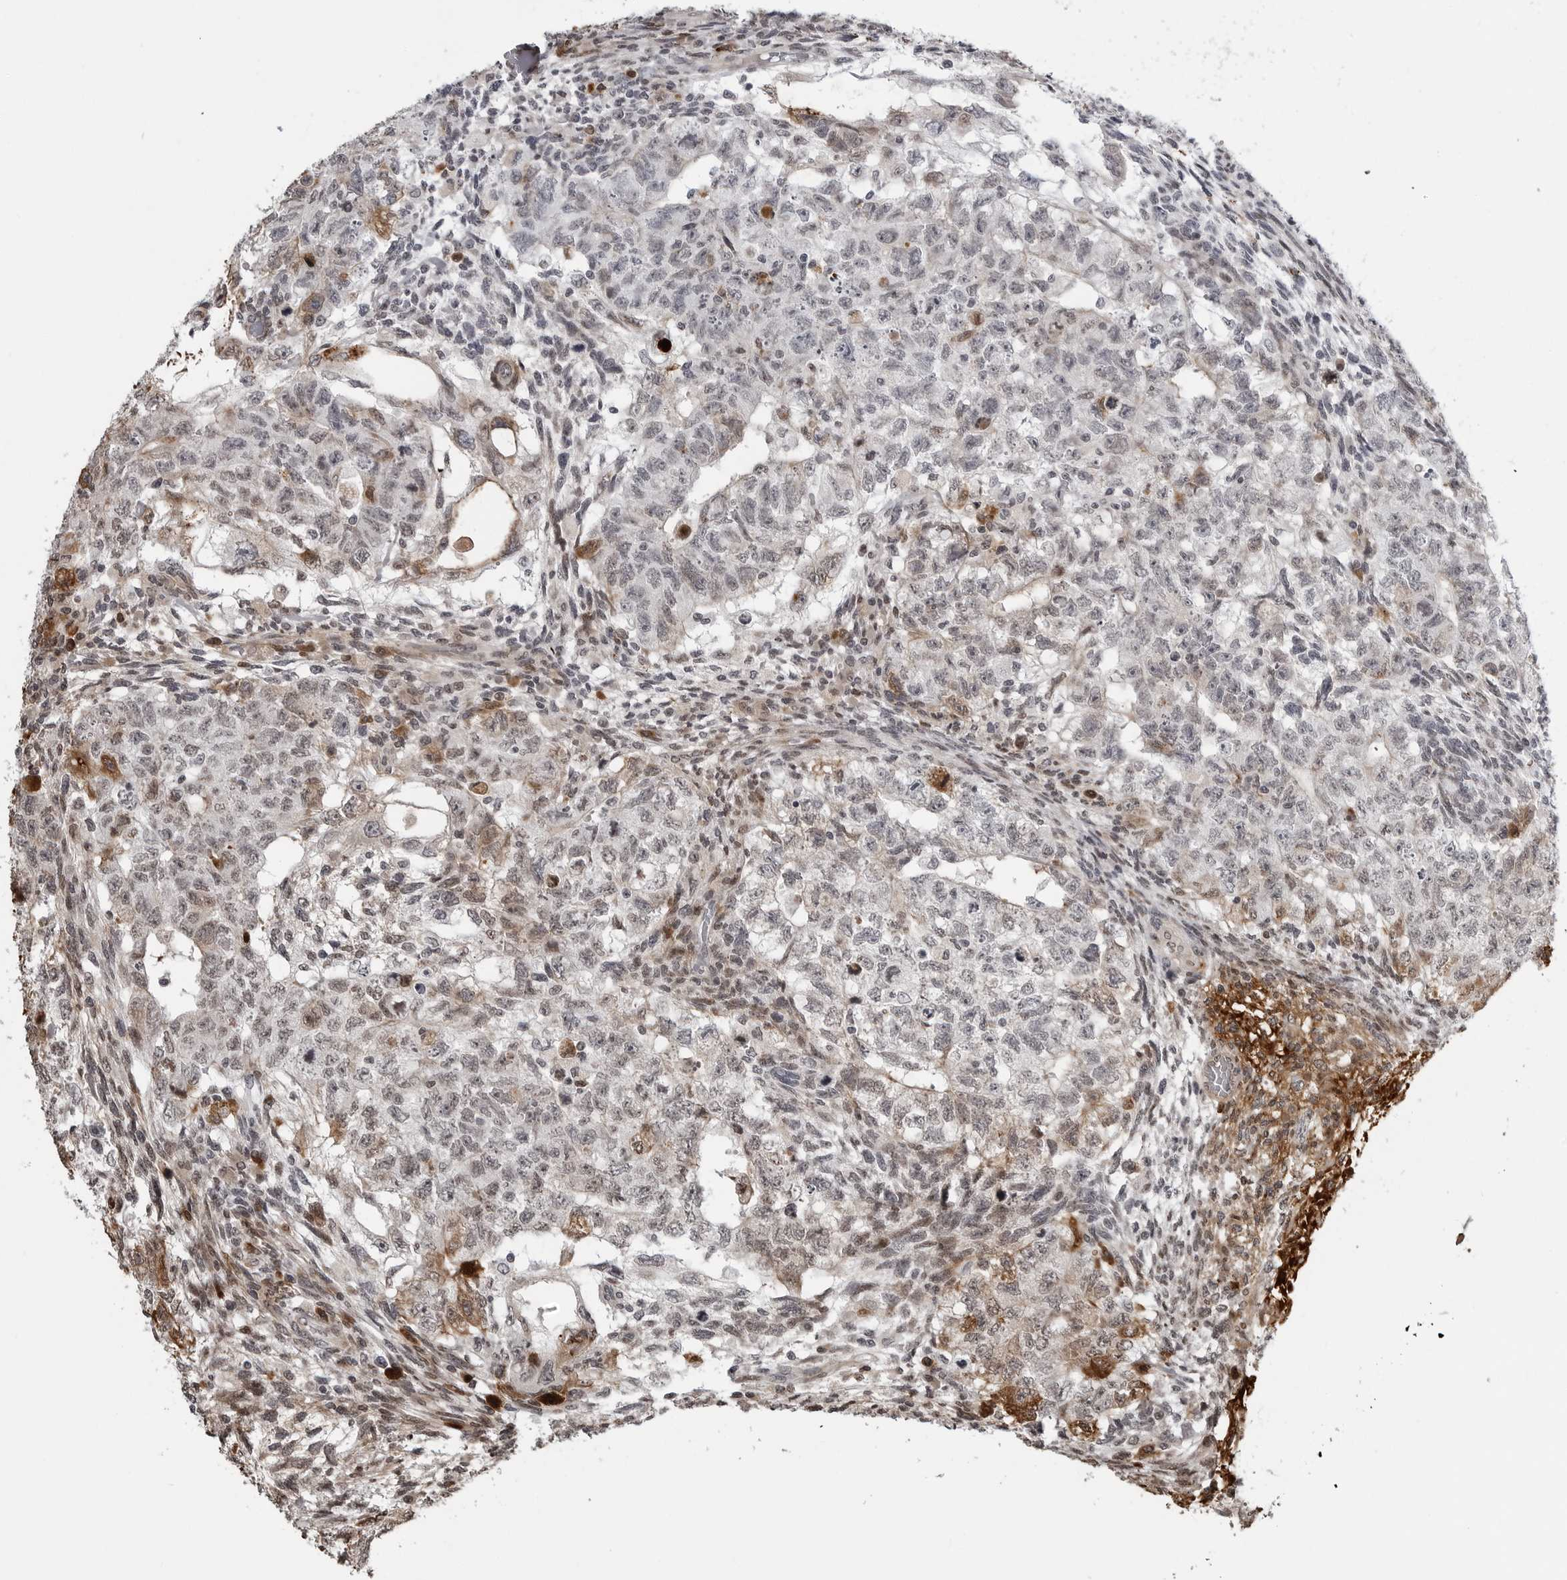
{"staining": {"intensity": "negative", "quantity": "none", "location": "none"}, "tissue": "testis cancer", "cell_type": "Tumor cells", "image_type": "cancer", "snomed": [{"axis": "morphology", "description": "Normal tissue, NOS"}, {"axis": "morphology", "description": "Carcinoma, Embryonal, NOS"}, {"axis": "topography", "description": "Testis"}], "caption": "Tumor cells show no significant positivity in embryonal carcinoma (testis).", "gene": "CXCR5", "patient": {"sex": "male", "age": 36}}